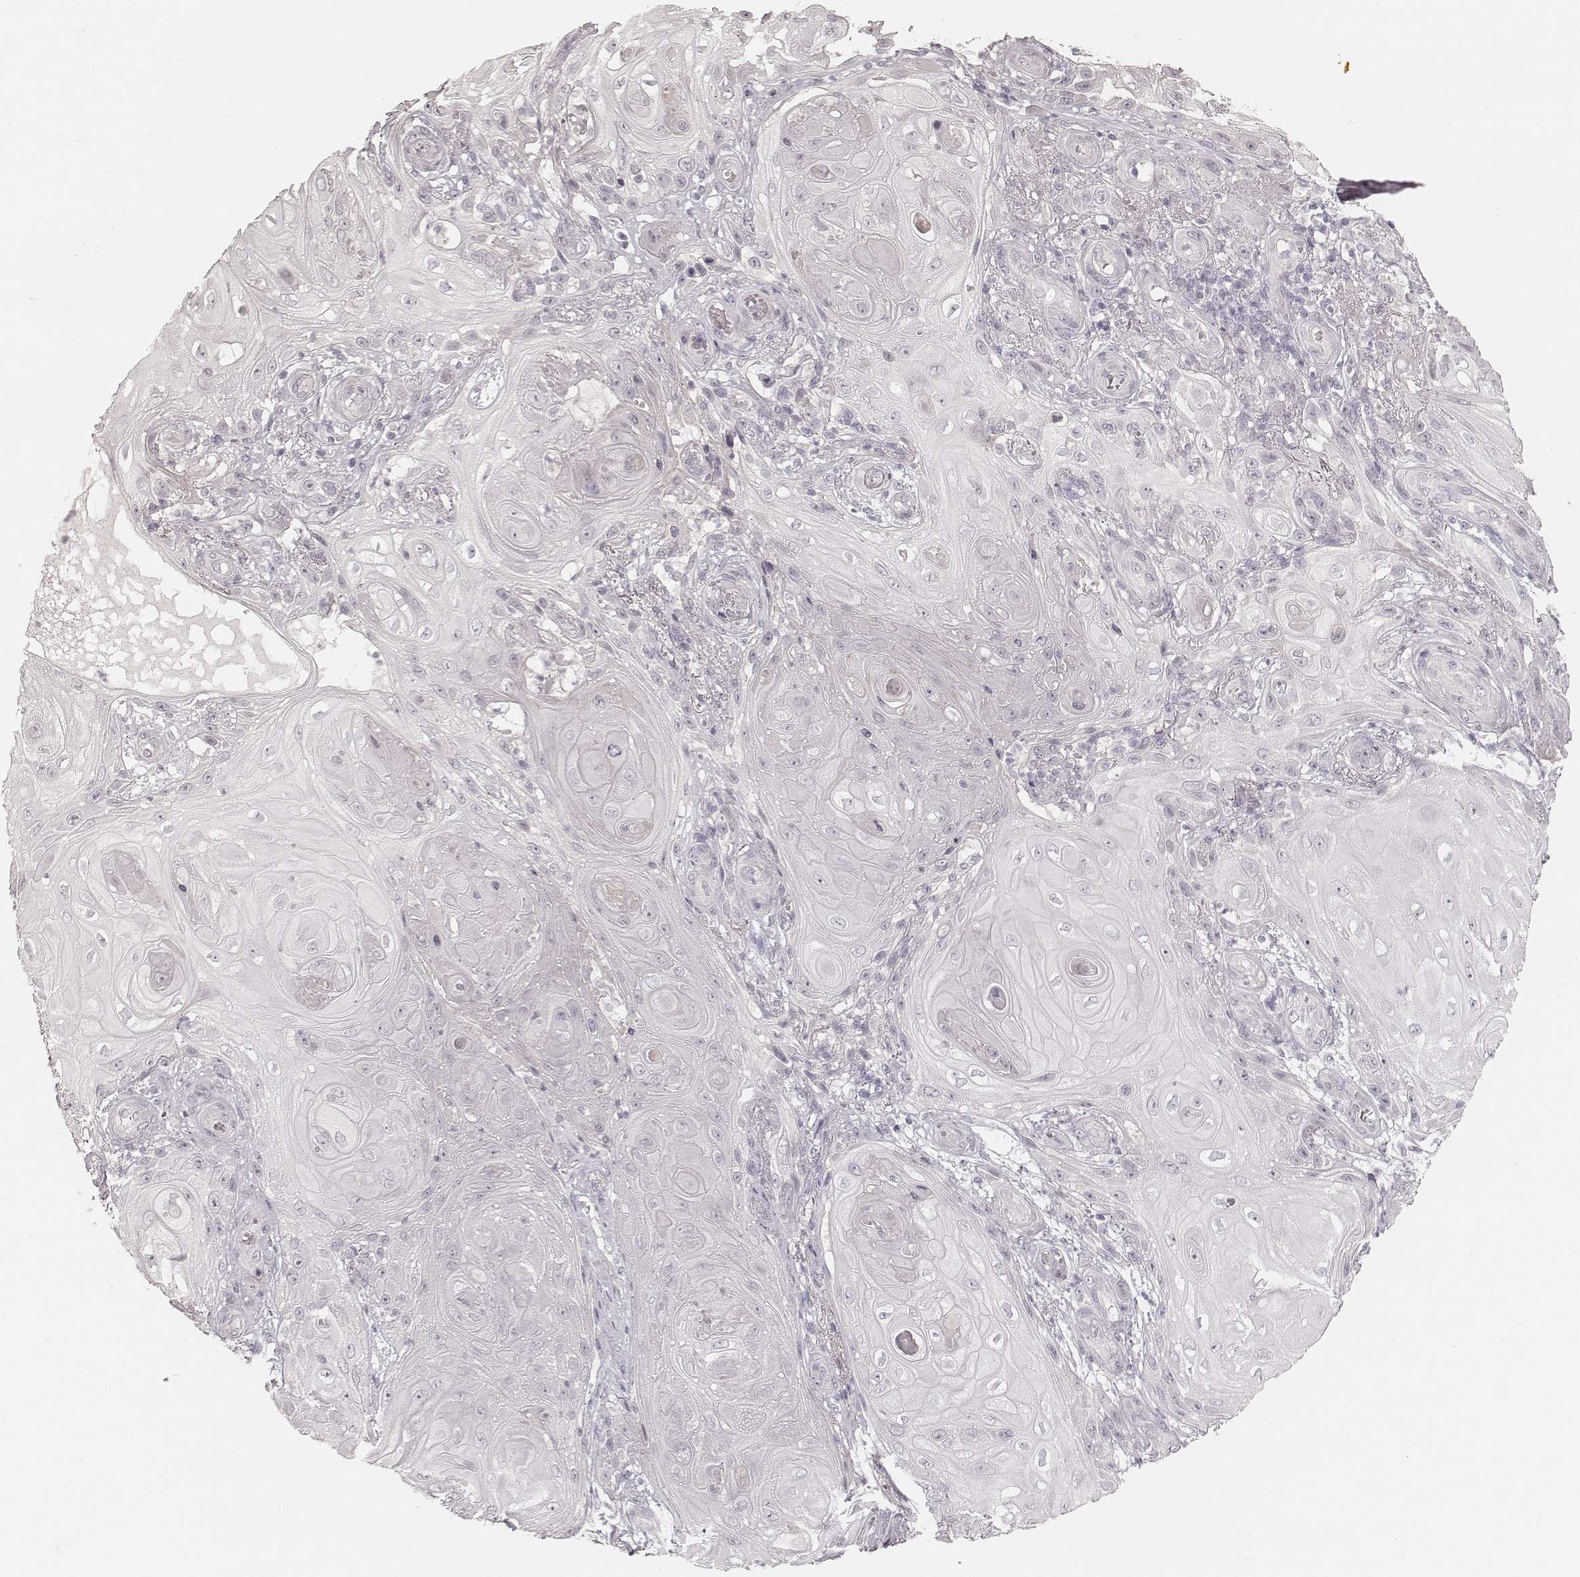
{"staining": {"intensity": "negative", "quantity": "none", "location": "none"}, "tissue": "skin cancer", "cell_type": "Tumor cells", "image_type": "cancer", "snomed": [{"axis": "morphology", "description": "Squamous cell carcinoma, NOS"}, {"axis": "topography", "description": "Skin"}], "caption": "IHC of squamous cell carcinoma (skin) displays no staining in tumor cells.", "gene": "SPATA24", "patient": {"sex": "male", "age": 62}}